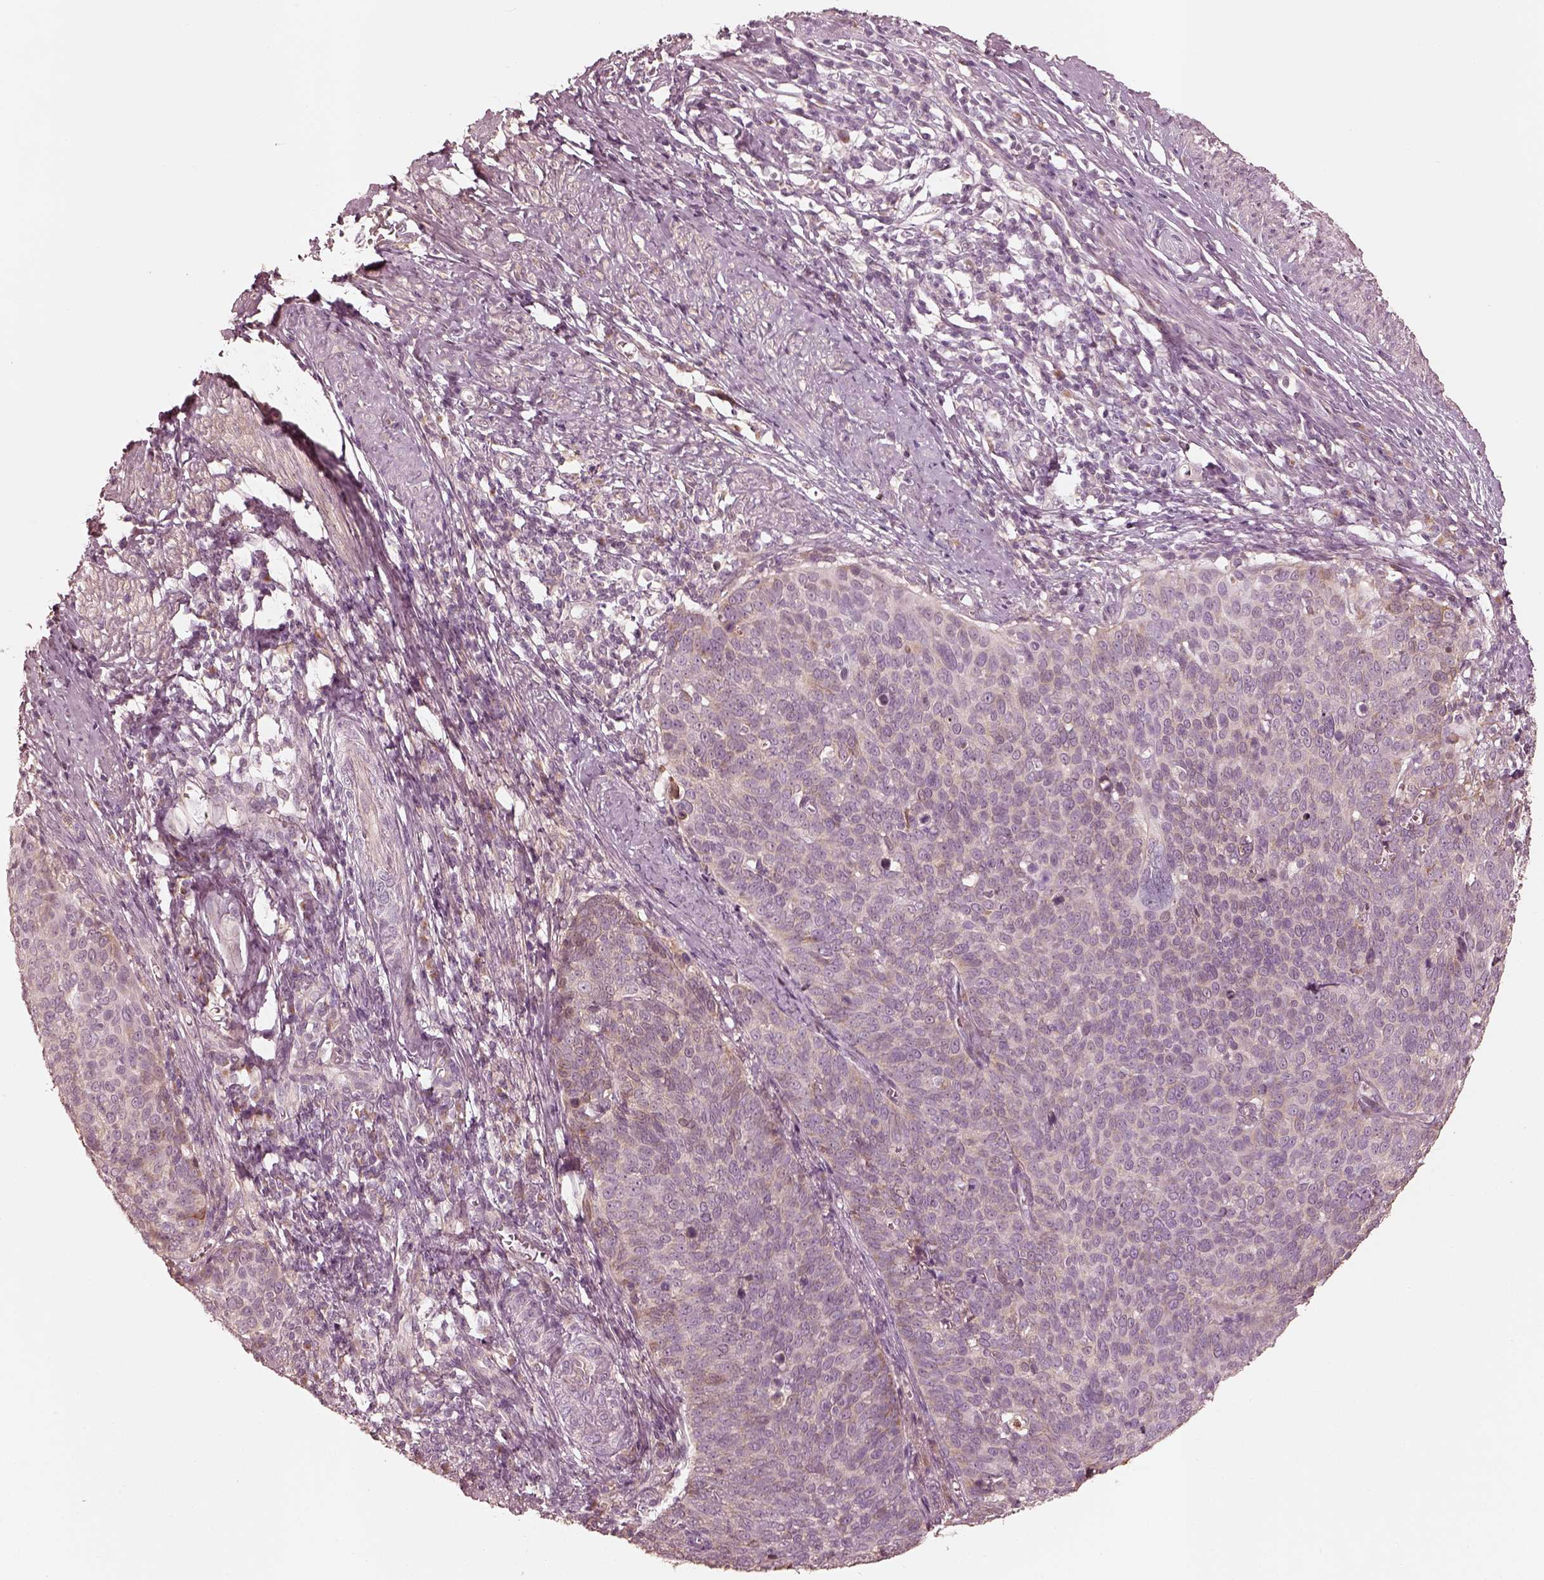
{"staining": {"intensity": "moderate", "quantity": "25%-75%", "location": "cytoplasmic/membranous"}, "tissue": "cervical cancer", "cell_type": "Tumor cells", "image_type": "cancer", "snomed": [{"axis": "morphology", "description": "Normal tissue, NOS"}, {"axis": "morphology", "description": "Squamous cell carcinoma, NOS"}, {"axis": "topography", "description": "Cervix"}], "caption": "Immunohistochemistry (IHC) image of cervical squamous cell carcinoma stained for a protein (brown), which shows medium levels of moderate cytoplasmic/membranous staining in about 25%-75% of tumor cells.", "gene": "WLS", "patient": {"sex": "female", "age": 39}}